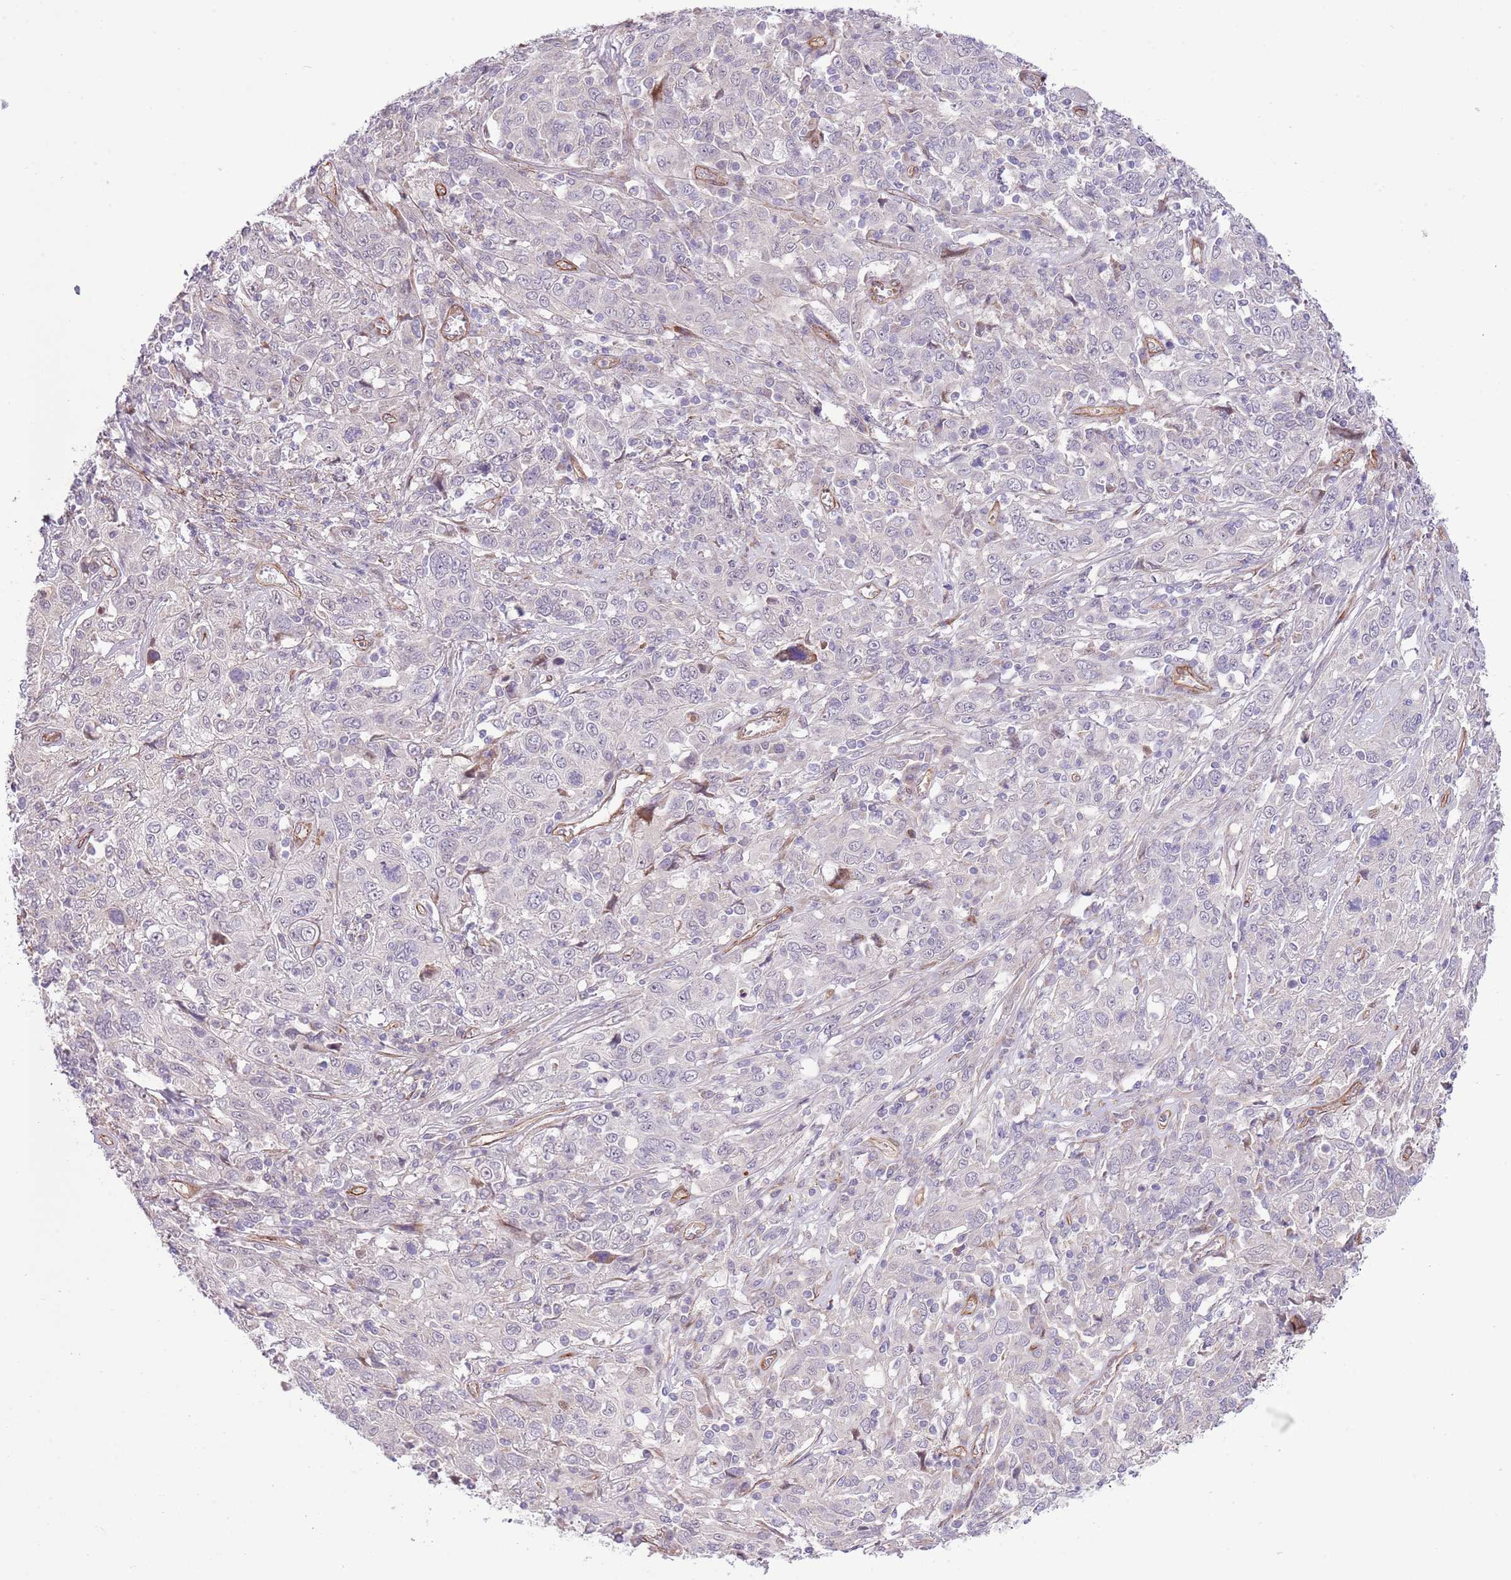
{"staining": {"intensity": "negative", "quantity": "none", "location": "none"}, "tissue": "cervical cancer", "cell_type": "Tumor cells", "image_type": "cancer", "snomed": [{"axis": "morphology", "description": "Squamous cell carcinoma, NOS"}, {"axis": "topography", "description": "Cervix"}], "caption": "IHC micrograph of cervical cancer stained for a protein (brown), which displays no positivity in tumor cells.", "gene": "NEK3", "patient": {"sex": "female", "age": 46}}